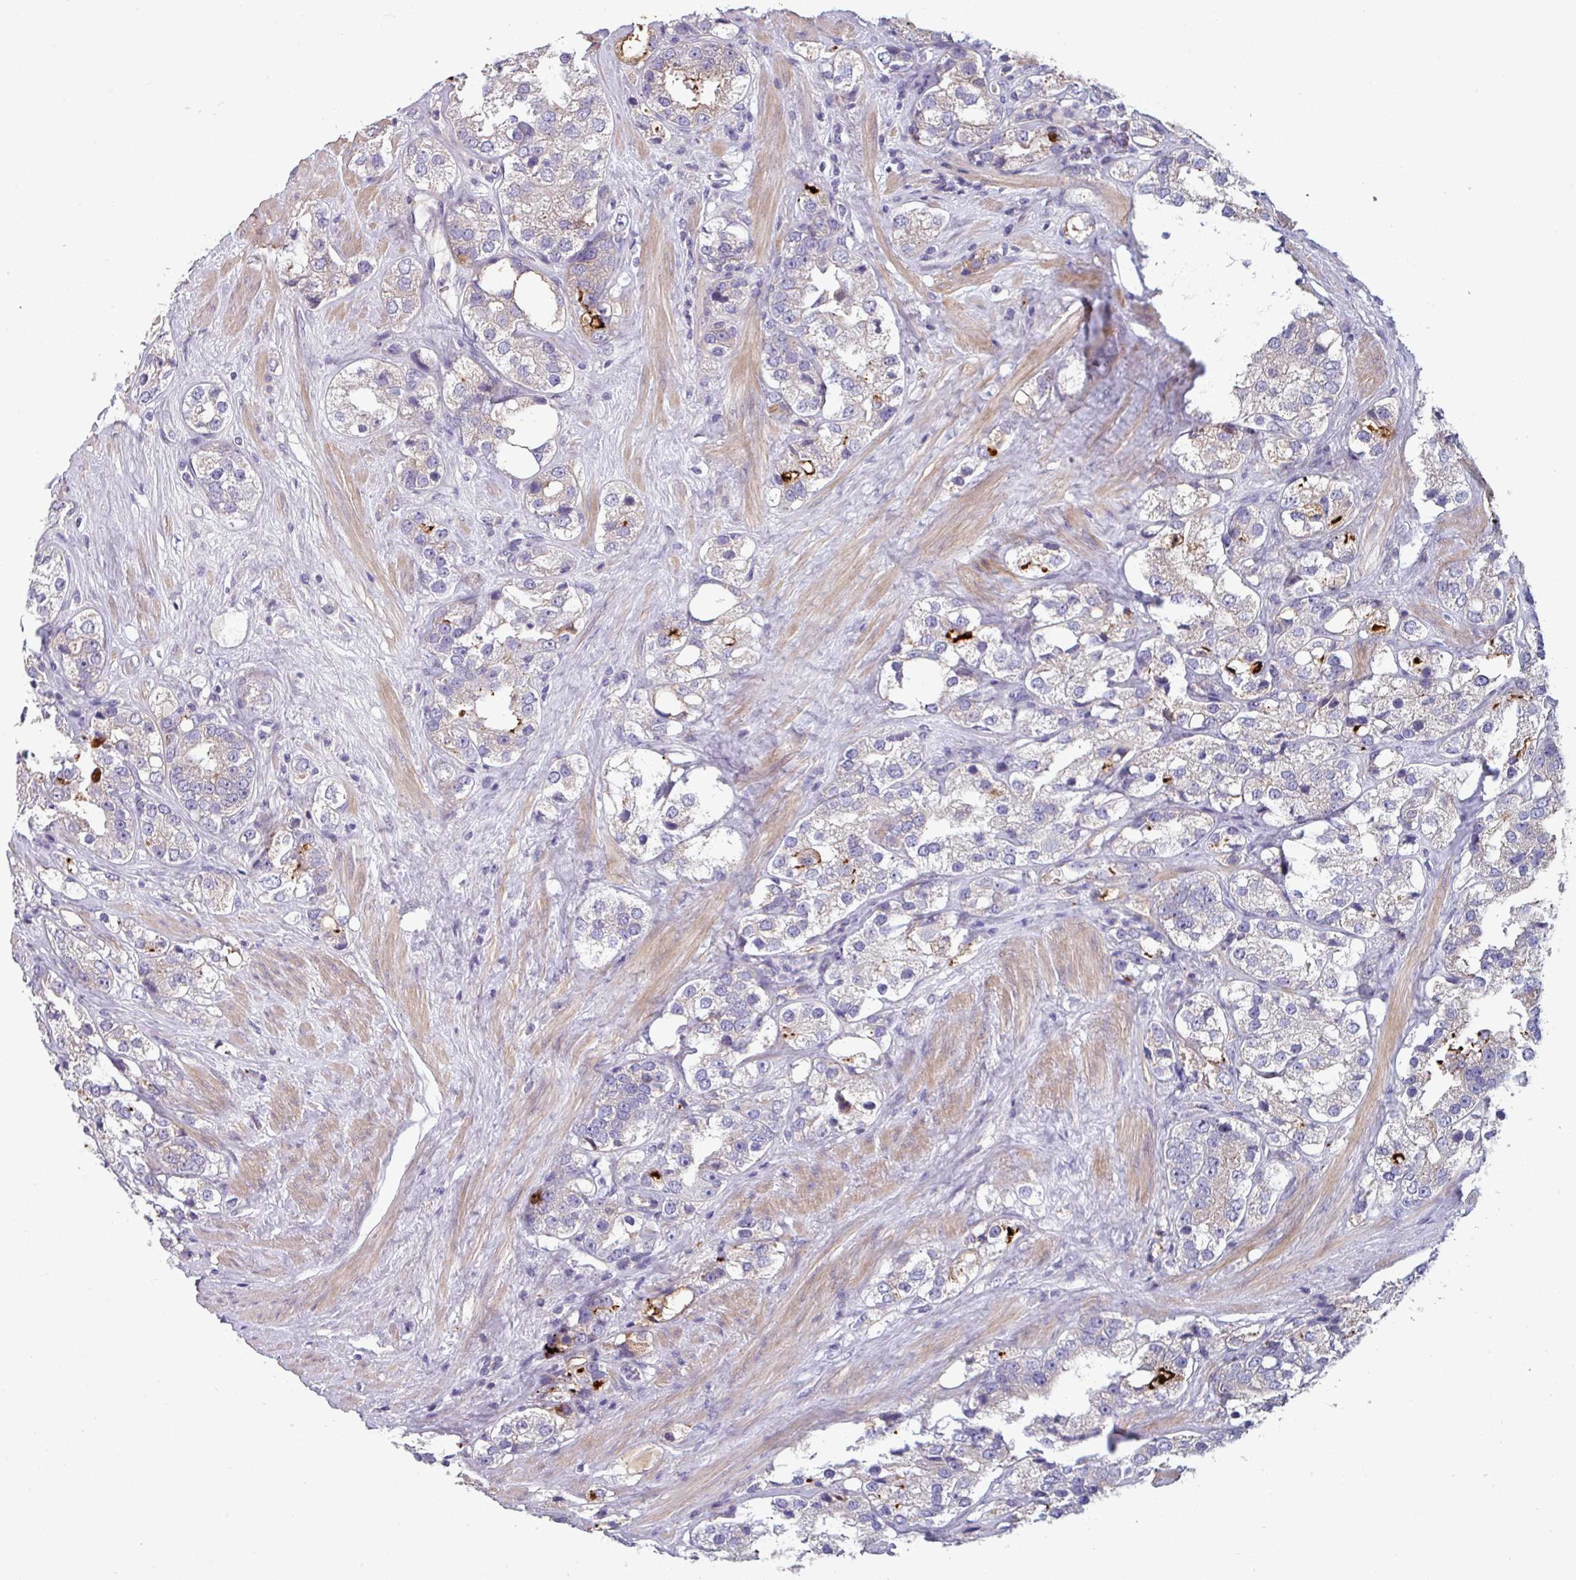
{"staining": {"intensity": "moderate", "quantity": "<25%", "location": "cytoplasmic/membranous"}, "tissue": "prostate cancer", "cell_type": "Tumor cells", "image_type": "cancer", "snomed": [{"axis": "morphology", "description": "Adenocarcinoma, NOS"}, {"axis": "topography", "description": "Prostate"}], "caption": "Immunohistochemistry (DAB) staining of prostate cancer exhibits moderate cytoplasmic/membranous protein staining in approximately <25% of tumor cells.", "gene": "TMEM132A", "patient": {"sex": "male", "age": 79}}